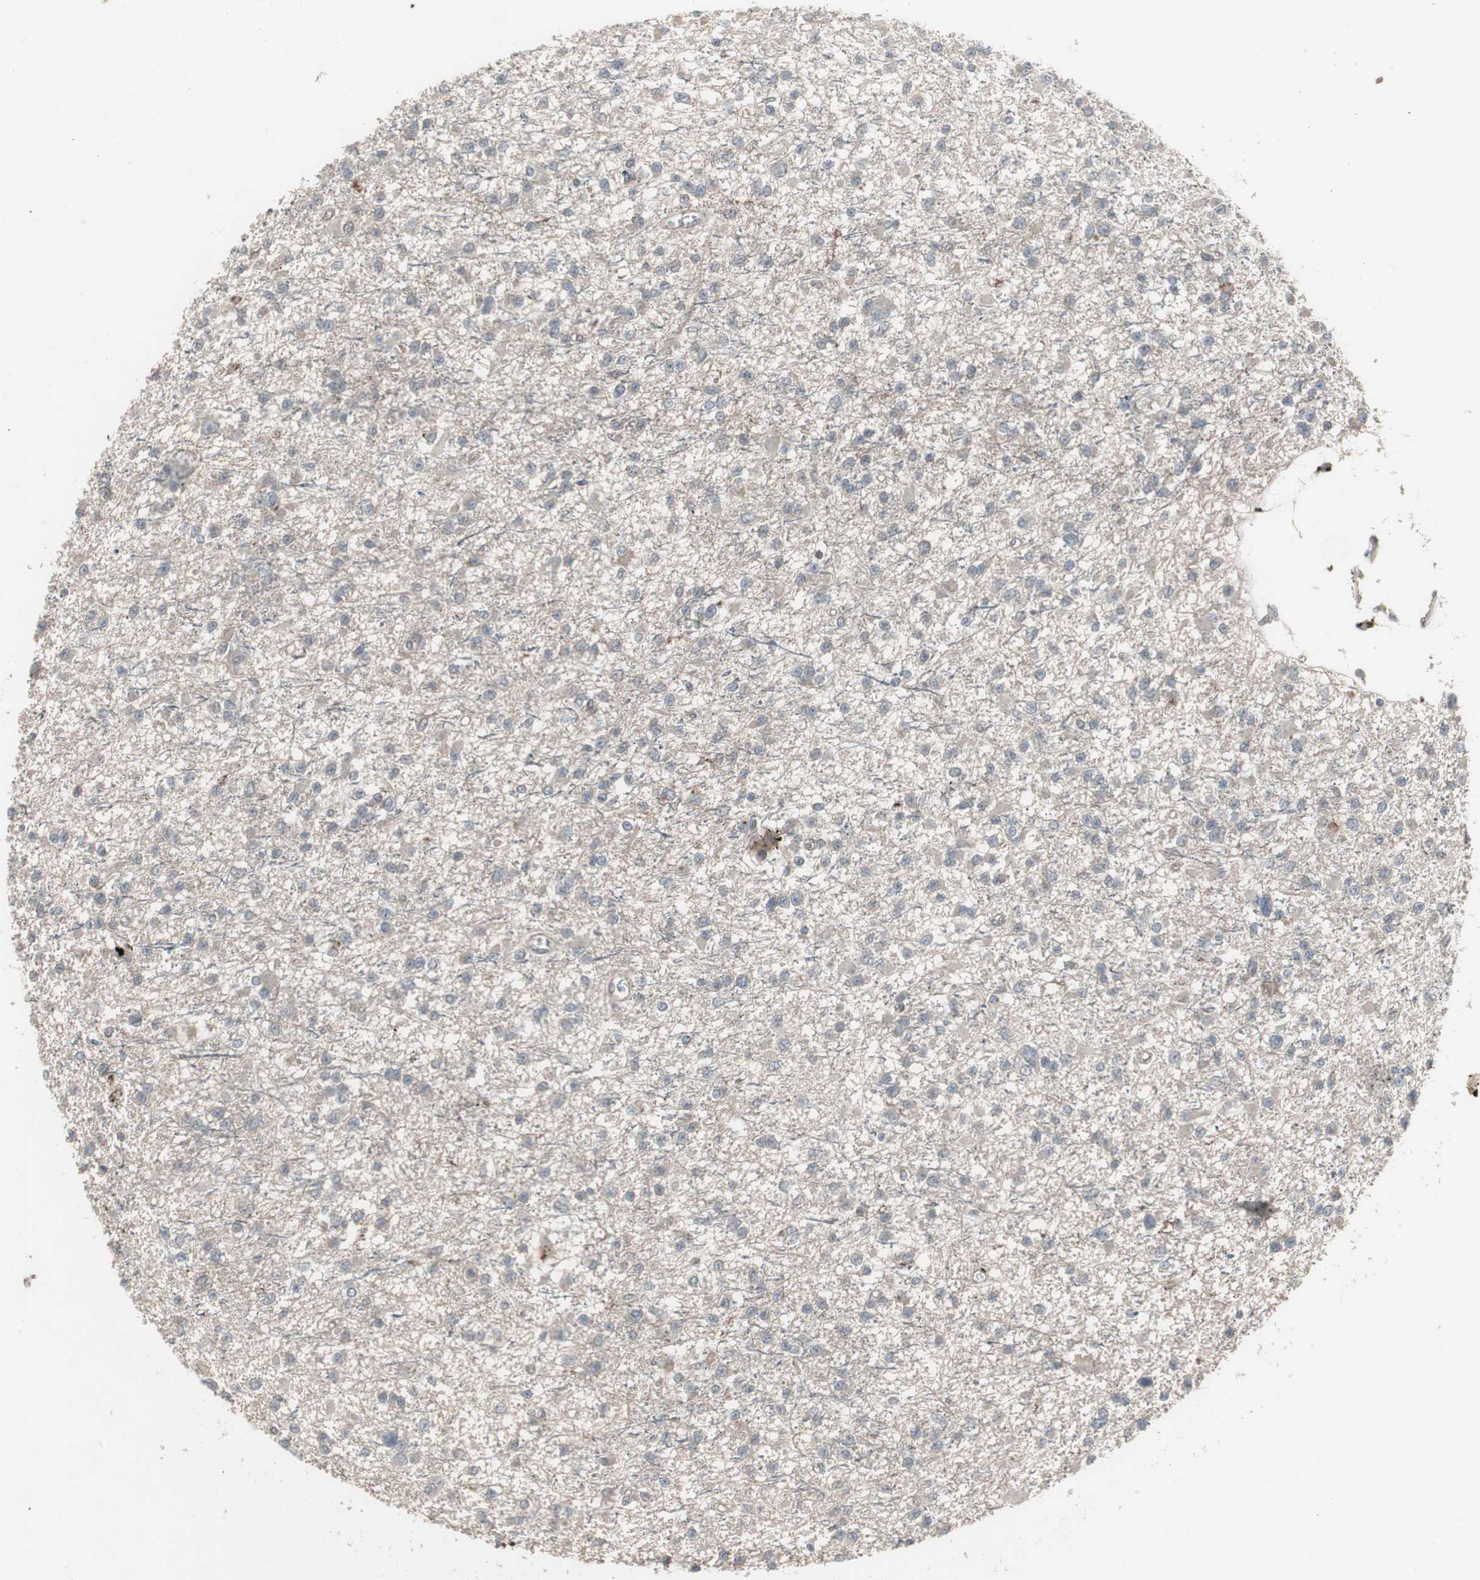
{"staining": {"intensity": "negative", "quantity": "none", "location": "none"}, "tissue": "glioma", "cell_type": "Tumor cells", "image_type": "cancer", "snomed": [{"axis": "morphology", "description": "Glioma, malignant, Low grade"}, {"axis": "topography", "description": "Brain"}], "caption": "Immunohistochemical staining of human malignant glioma (low-grade) exhibits no significant staining in tumor cells. The staining is performed using DAB (3,3'-diaminobenzidine) brown chromogen with nuclei counter-stained in using hematoxylin.", "gene": "SSTR2", "patient": {"sex": "female", "age": 22}}